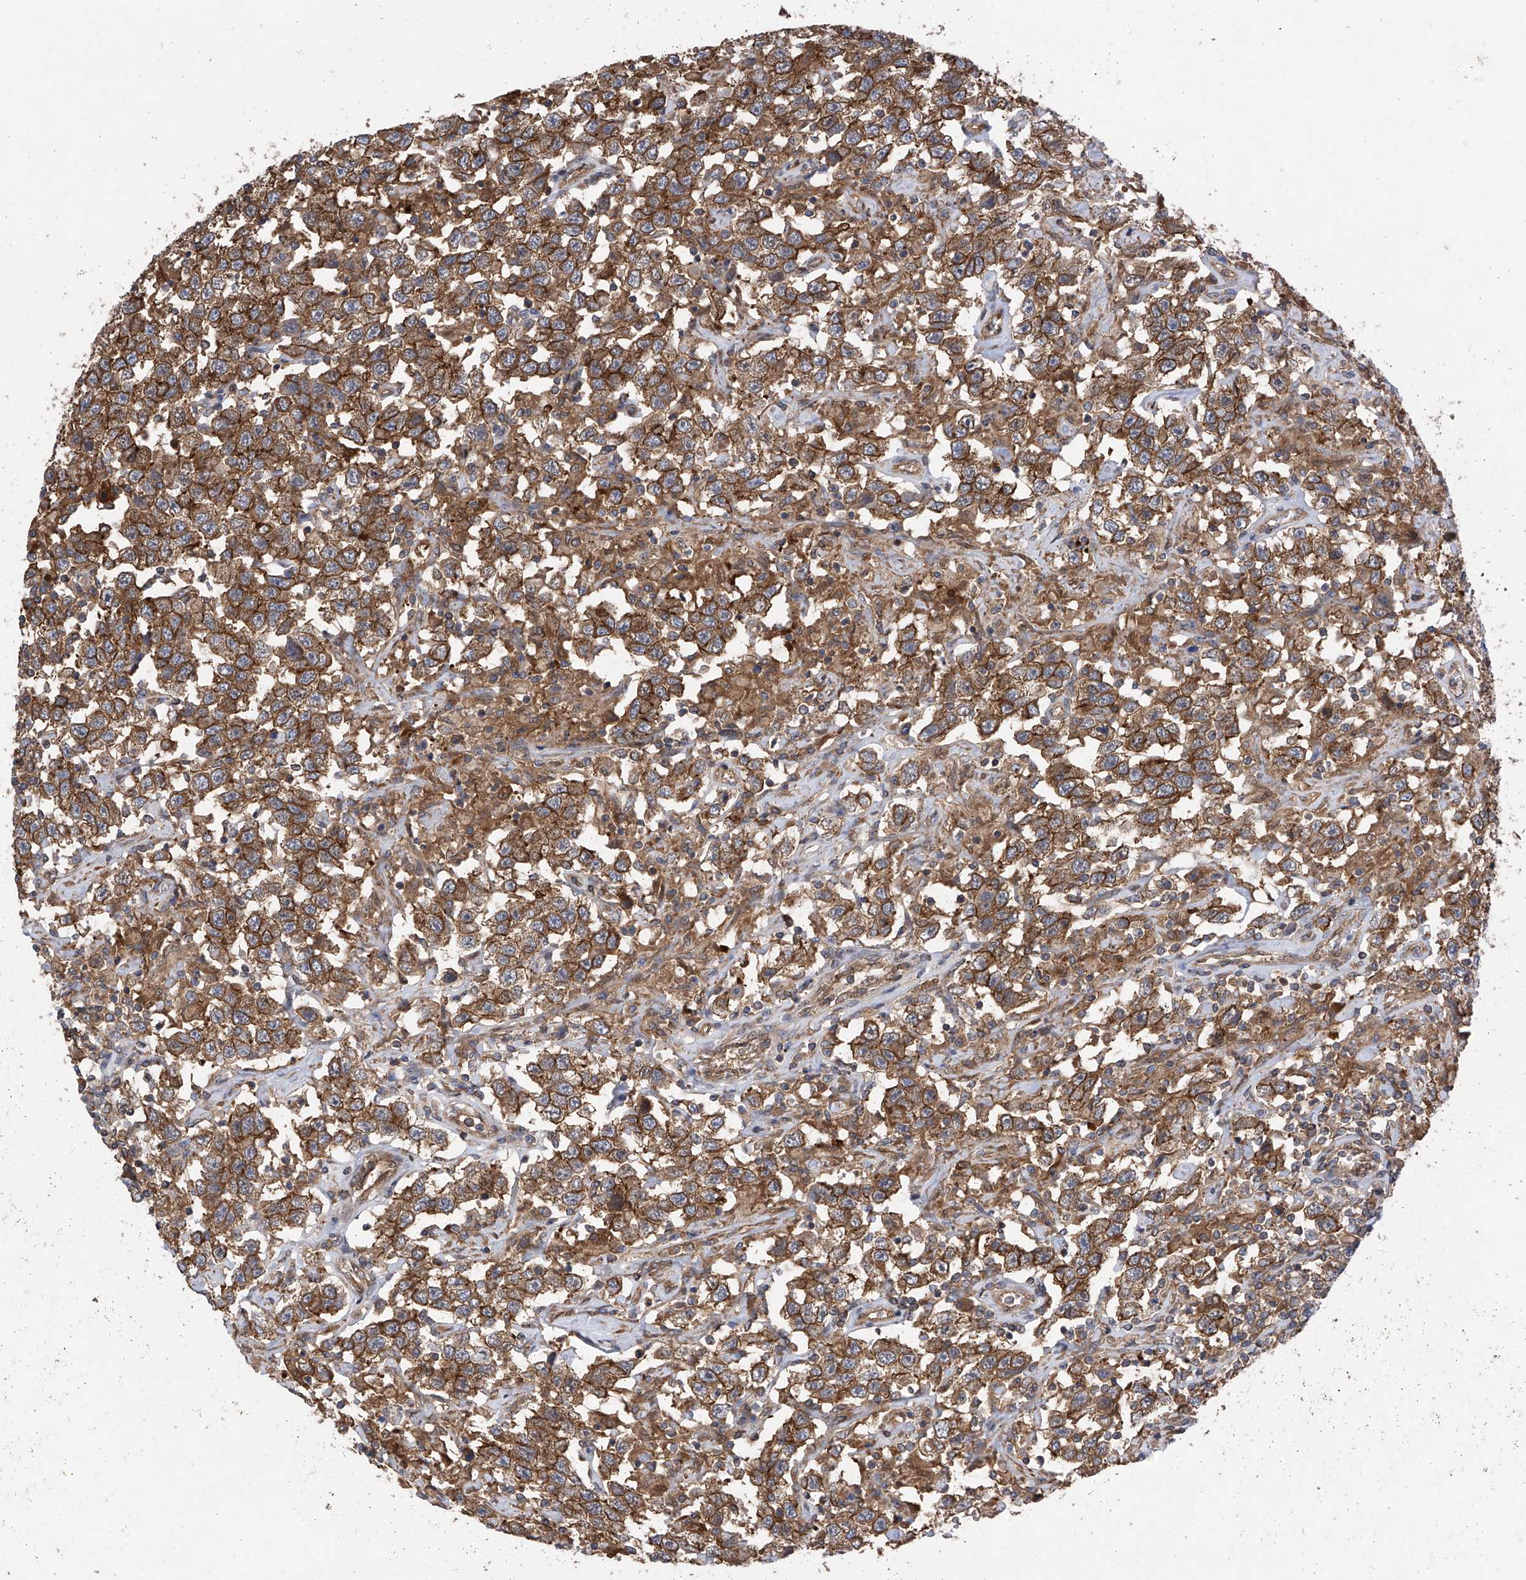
{"staining": {"intensity": "moderate", "quantity": ">75%", "location": "cytoplasmic/membranous"}, "tissue": "testis cancer", "cell_type": "Tumor cells", "image_type": "cancer", "snomed": [{"axis": "morphology", "description": "Seminoma, NOS"}, {"axis": "topography", "description": "Testis"}], "caption": "Protein analysis of seminoma (testis) tissue exhibits moderate cytoplasmic/membranous expression in approximately >75% of tumor cells.", "gene": "CHPF", "patient": {"sex": "male", "age": 41}}